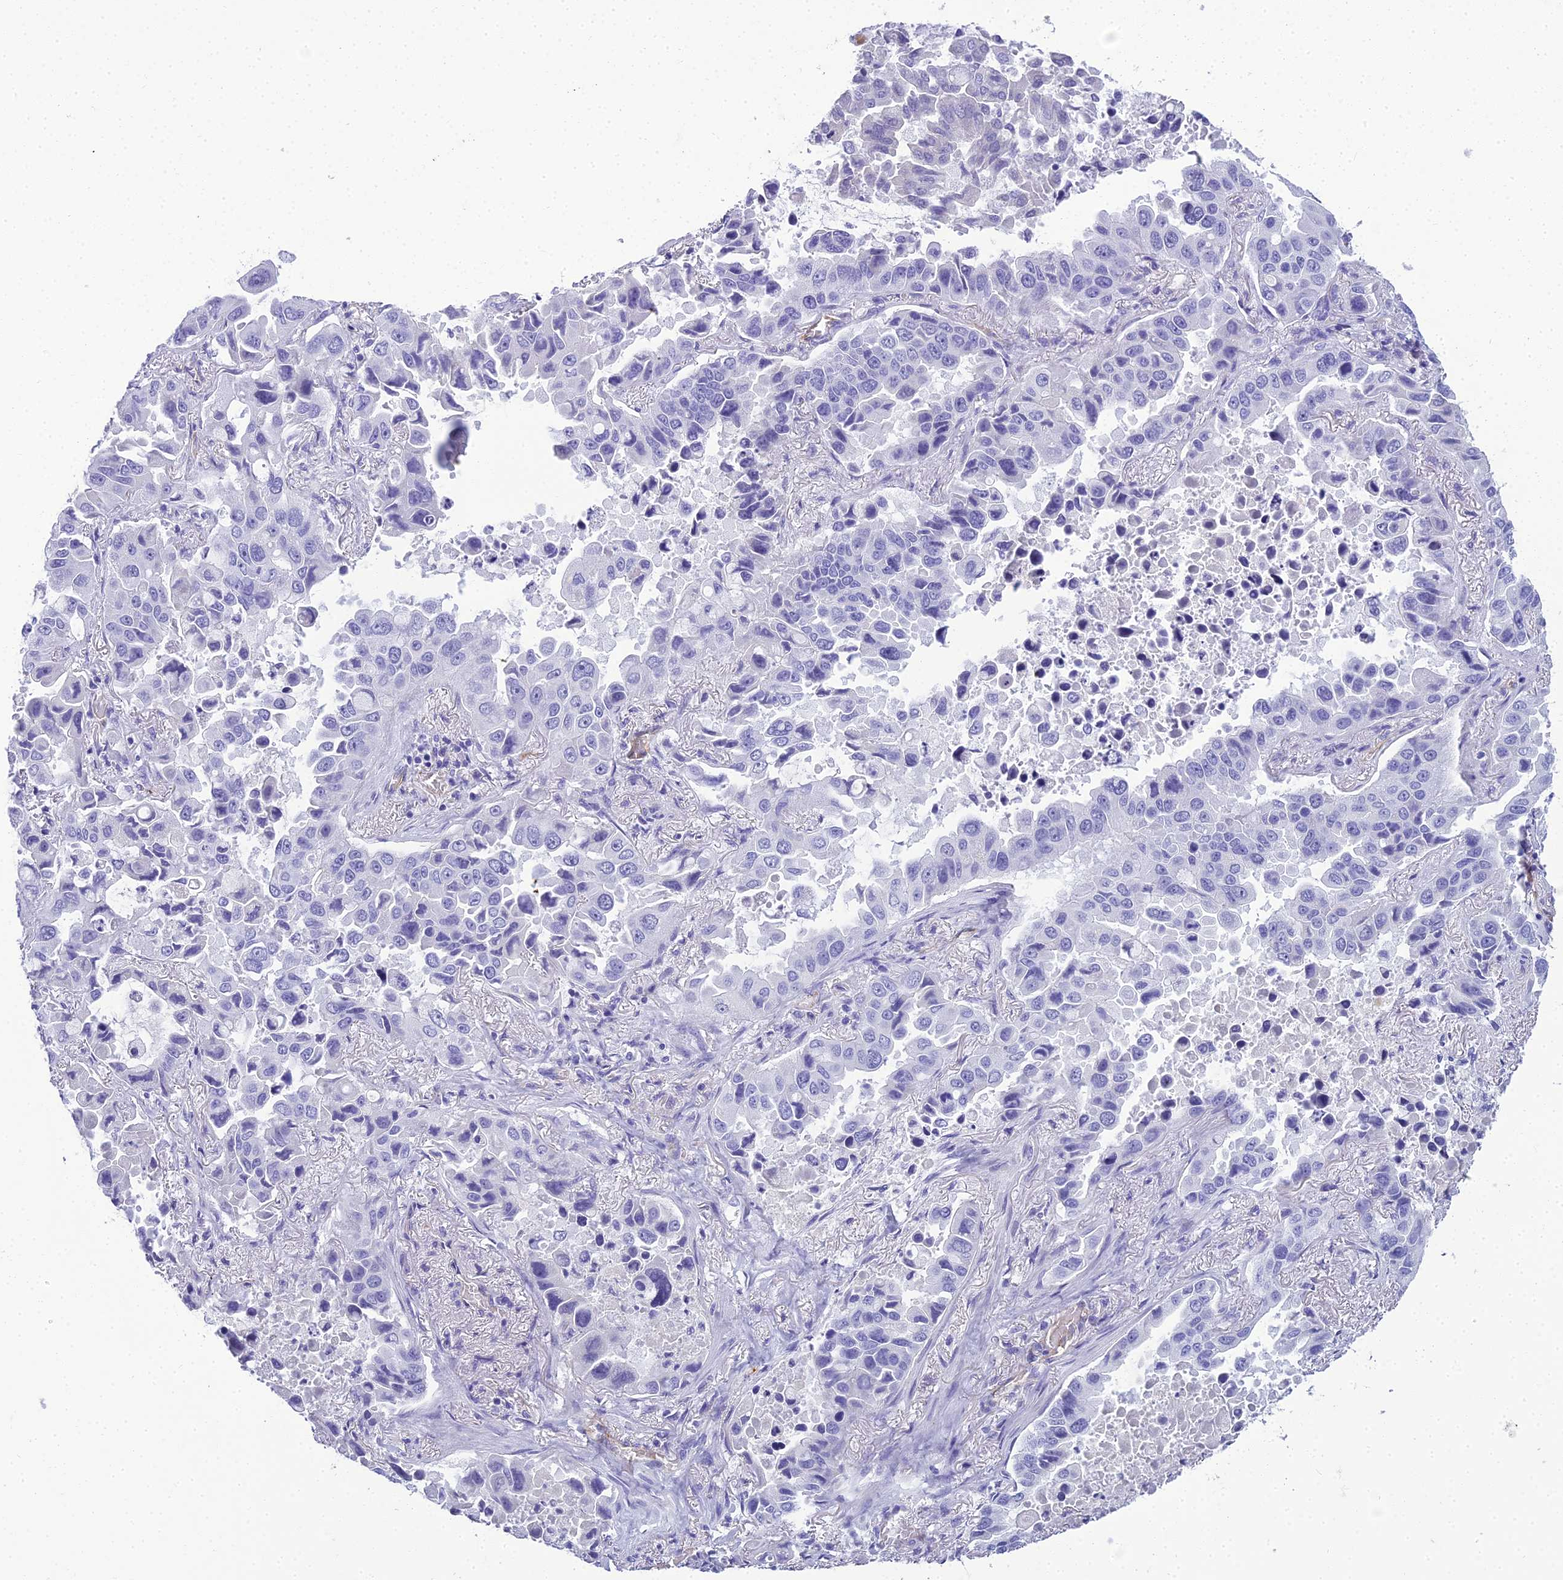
{"staining": {"intensity": "negative", "quantity": "none", "location": "none"}, "tissue": "lung cancer", "cell_type": "Tumor cells", "image_type": "cancer", "snomed": [{"axis": "morphology", "description": "Adenocarcinoma, NOS"}, {"axis": "topography", "description": "Lung"}], "caption": "Adenocarcinoma (lung) stained for a protein using immunohistochemistry (IHC) demonstrates no staining tumor cells.", "gene": "NINJ1", "patient": {"sex": "male", "age": 64}}